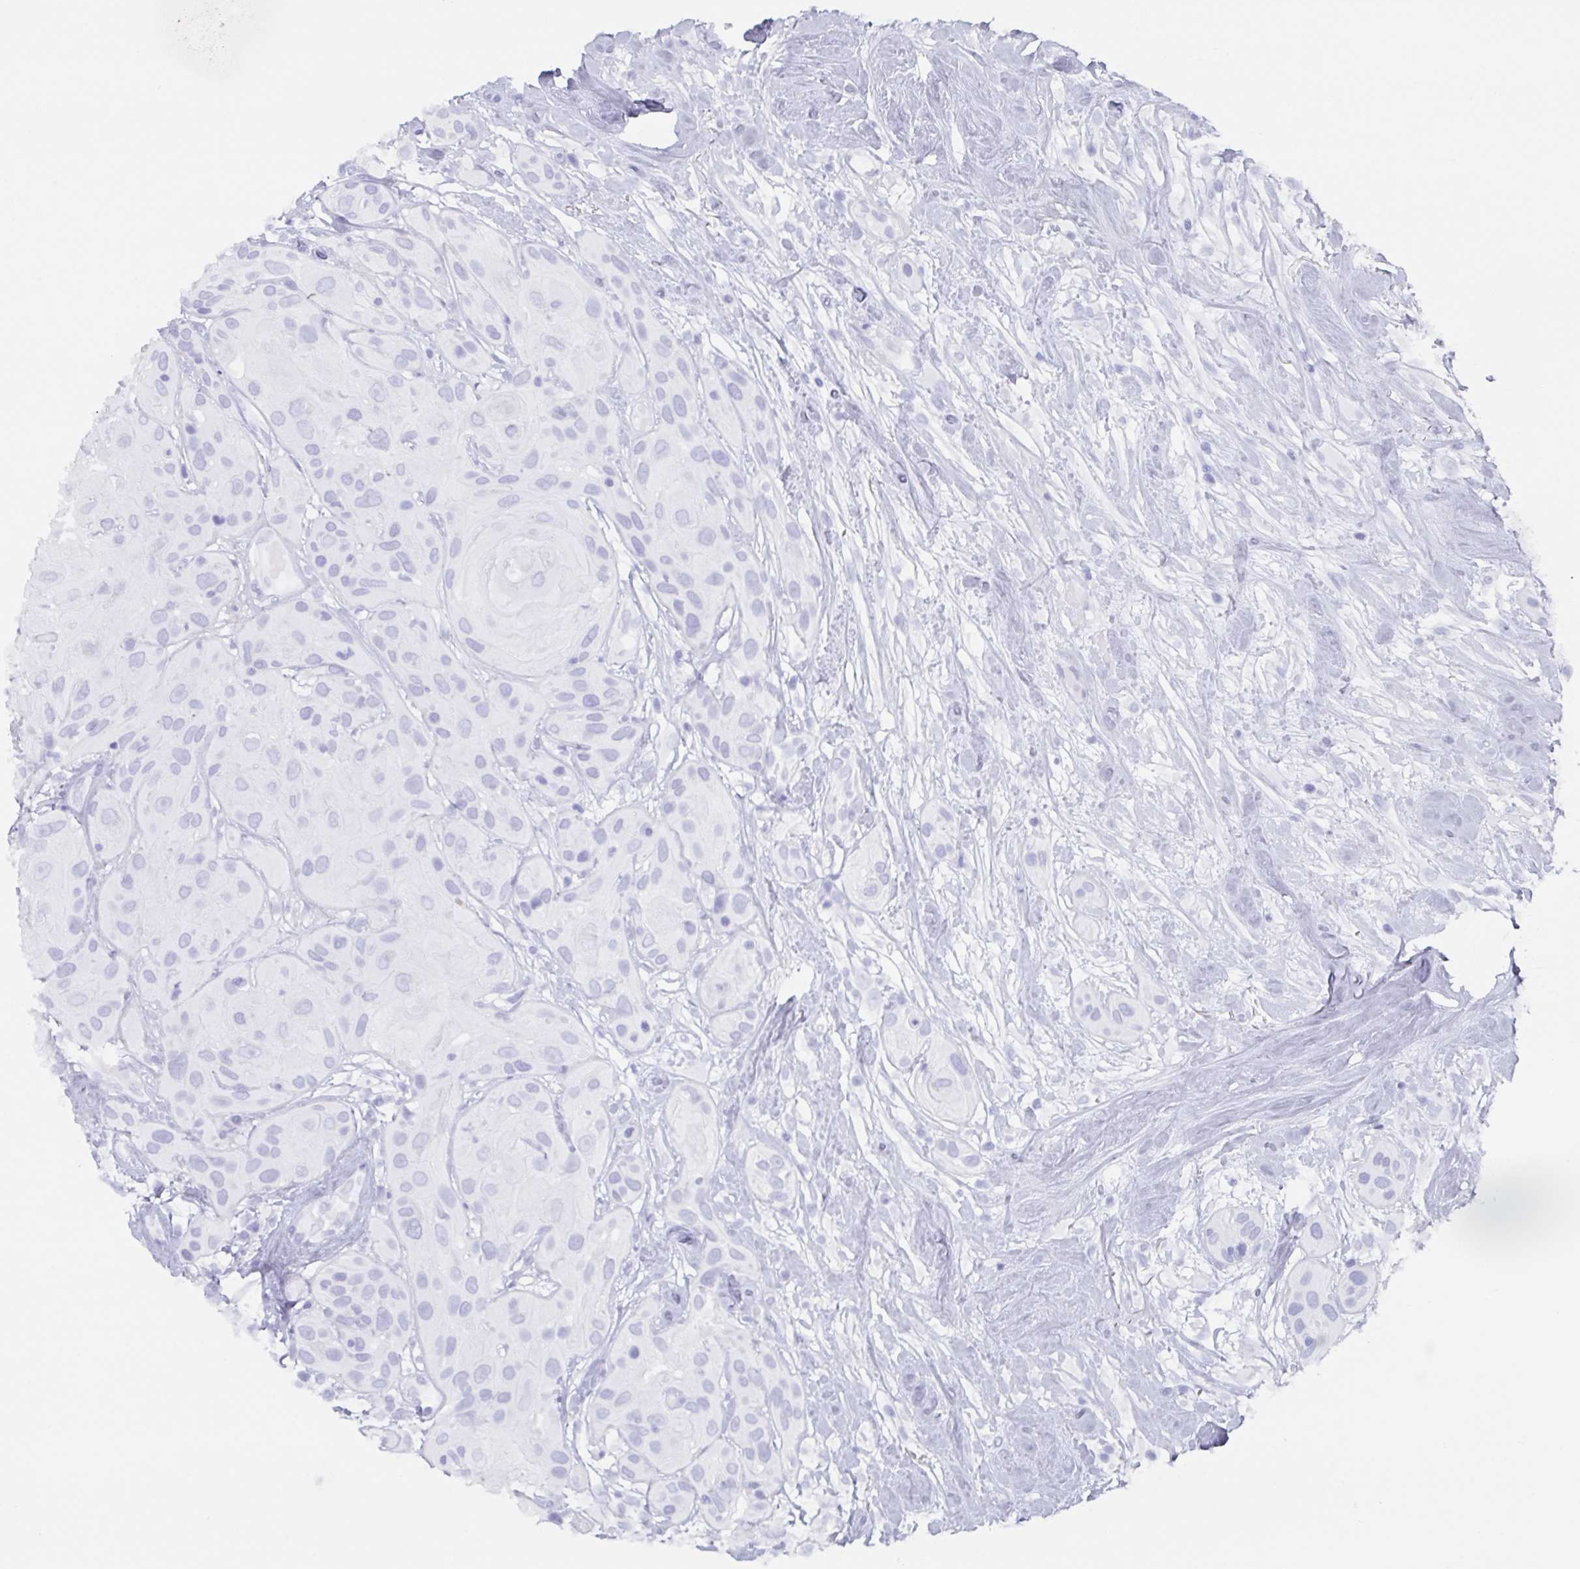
{"staining": {"intensity": "negative", "quantity": "none", "location": "none"}, "tissue": "head and neck cancer", "cell_type": "Tumor cells", "image_type": "cancer", "snomed": [{"axis": "morphology", "description": "Squamous cell carcinoma, NOS"}, {"axis": "topography", "description": "Oral tissue"}, {"axis": "topography", "description": "Head-Neck"}], "caption": "IHC of head and neck cancer (squamous cell carcinoma) displays no staining in tumor cells.", "gene": "AGFG2", "patient": {"sex": "male", "age": 77}}